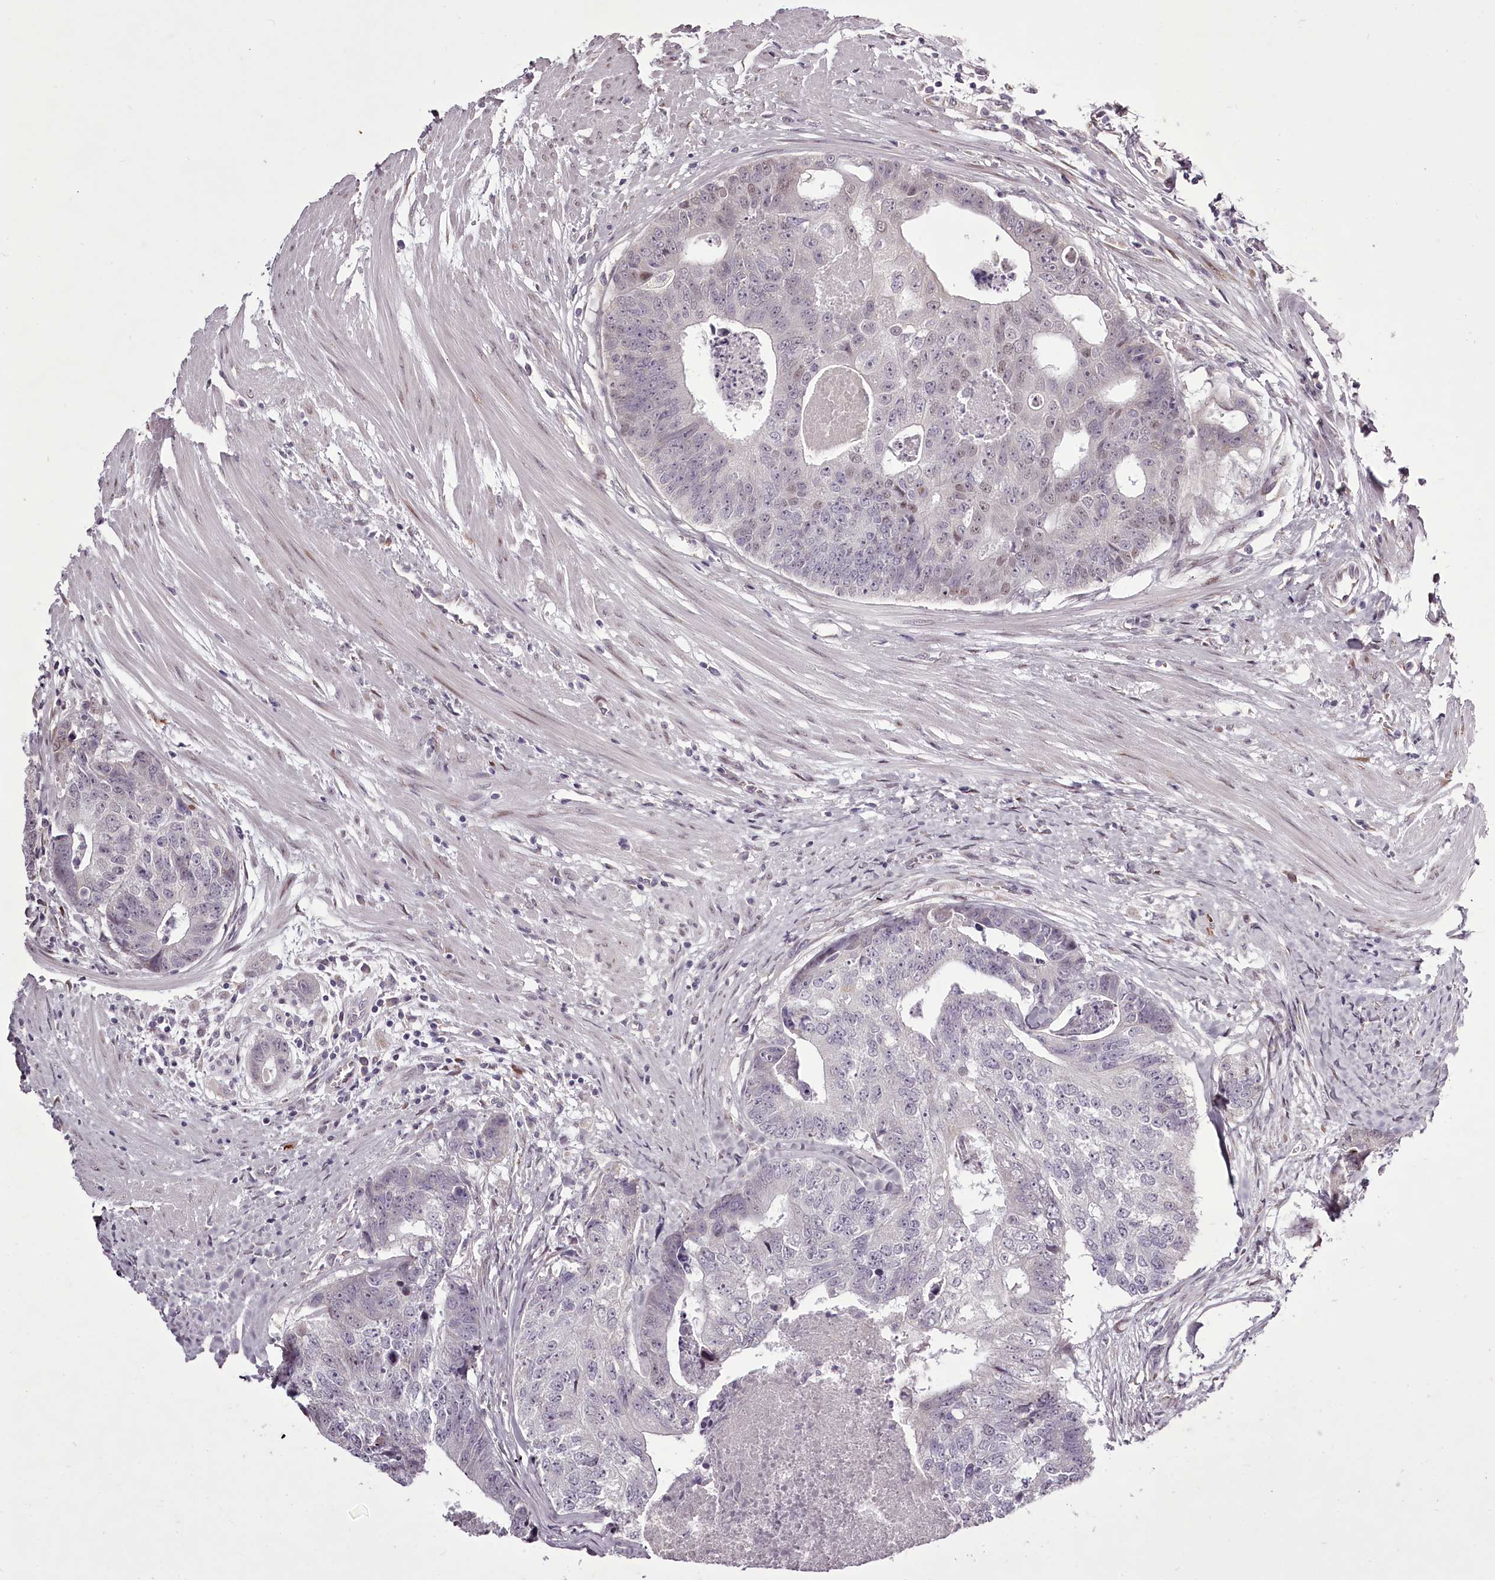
{"staining": {"intensity": "negative", "quantity": "none", "location": "none"}, "tissue": "colorectal cancer", "cell_type": "Tumor cells", "image_type": "cancer", "snomed": [{"axis": "morphology", "description": "Adenocarcinoma, NOS"}, {"axis": "topography", "description": "Colon"}], "caption": "Immunohistochemistry of adenocarcinoma (colorectal) demonstrates no staining in tumor cells.", "gene": "C1orf56", "patient": {"sex": "female", "age": 67}}